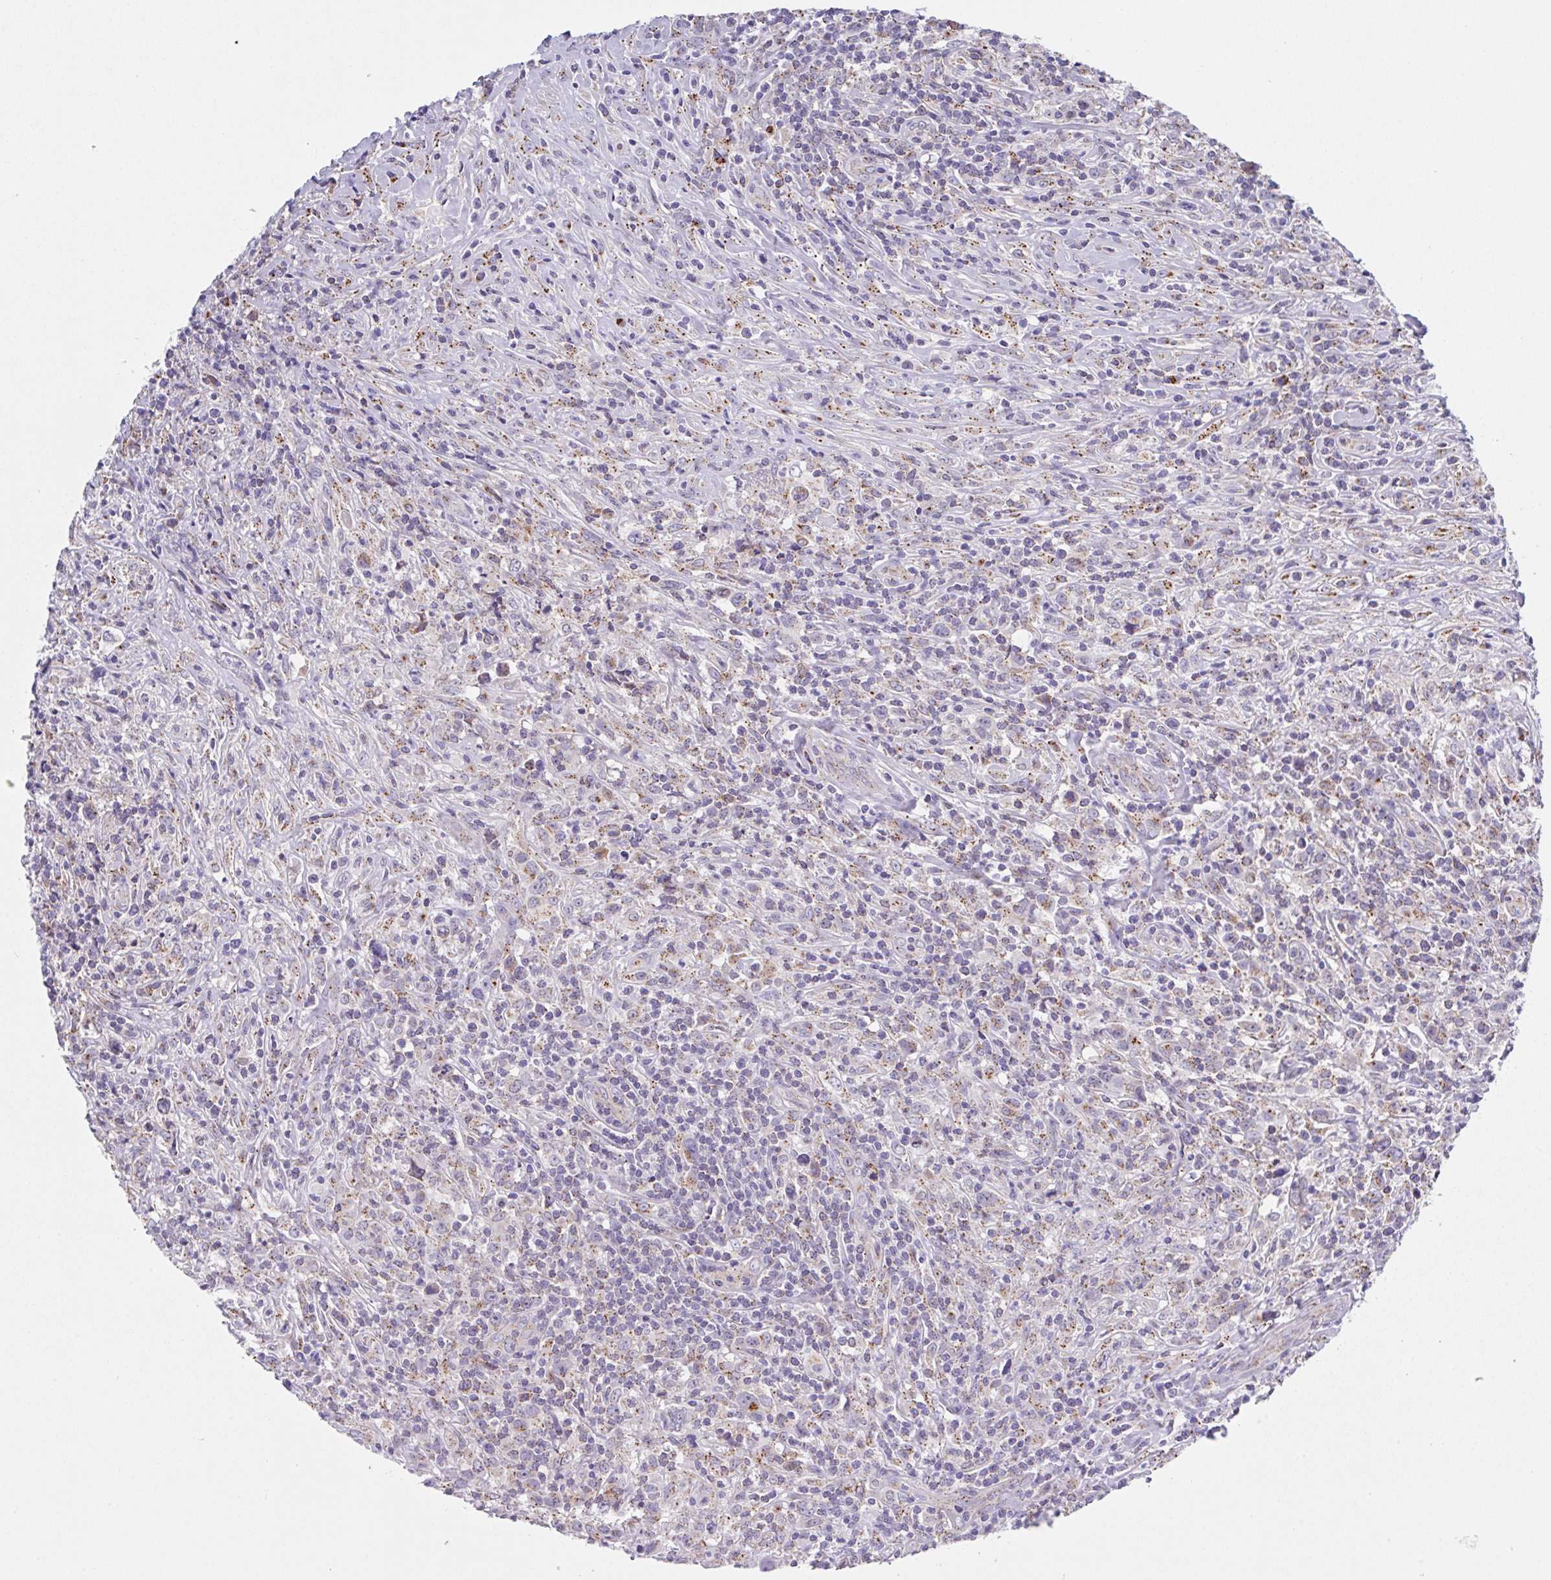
{"staining": {"intensity": "moderate", "quantity": "25%-75%", "location": "cytoplasmic/membranous"}, "tissue": "lymphoma", "cell_type": "Tumor cells", "image_type": "cancer", "snomed": [{"axis": "morphology", "description": "Hodgkin's disease, NOS"}, {"axis": "topography", "description": "Lymph node"}], "caption": "Immunohistochemical staining of human Hodgkin's disease exhibits moderate cytoplasmic/membranous protein staining in approximately 25%-75% of tumor cells.", "gene": "PROSER3", "patient": {"sex": "female", "age": 18}}